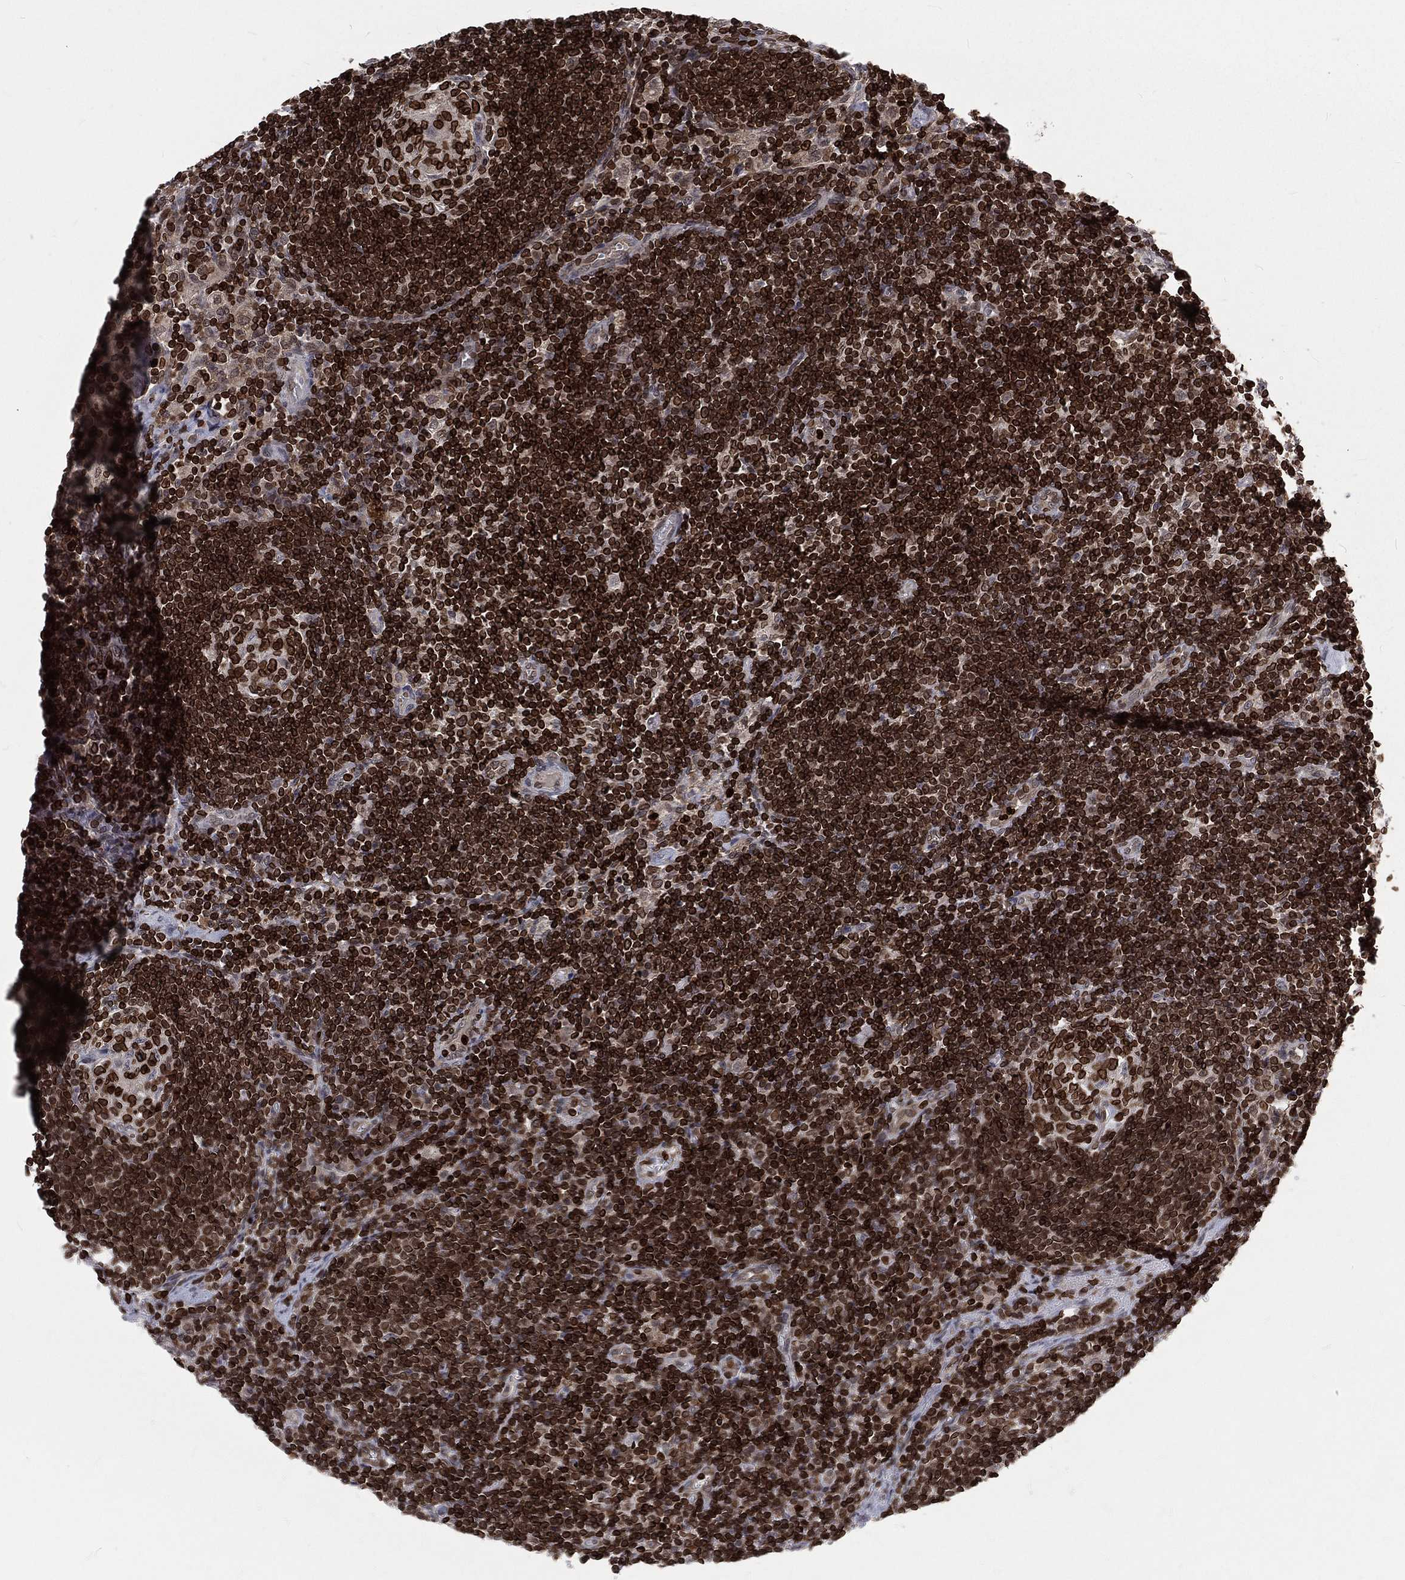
{"staining": {"intensity": "strong", "quantity": ">75%", "location": "cytoplasmic/membranous,nuclear"}, "tissue": "lymph node", "cell_type": "Germinal center cells", "image_type": "normal", "snomed": [{"axis": "morphology", "description": "Normal tissue, NOS"}, {"axis": "morphology", "description": "Adenocarcinoma, NOS"}, {"axis": "topography", "description": "Lymph node"}, {"axis": "topography", "description": "Pancreas"}], "caption": "A brown stain labels strong cytoplasmic/membranous,nuclear expression of a protein in germinal center cells of unremarkable human lymph node.", "gene": "LBR", "patient": {"sex": "female", "age": 58}}